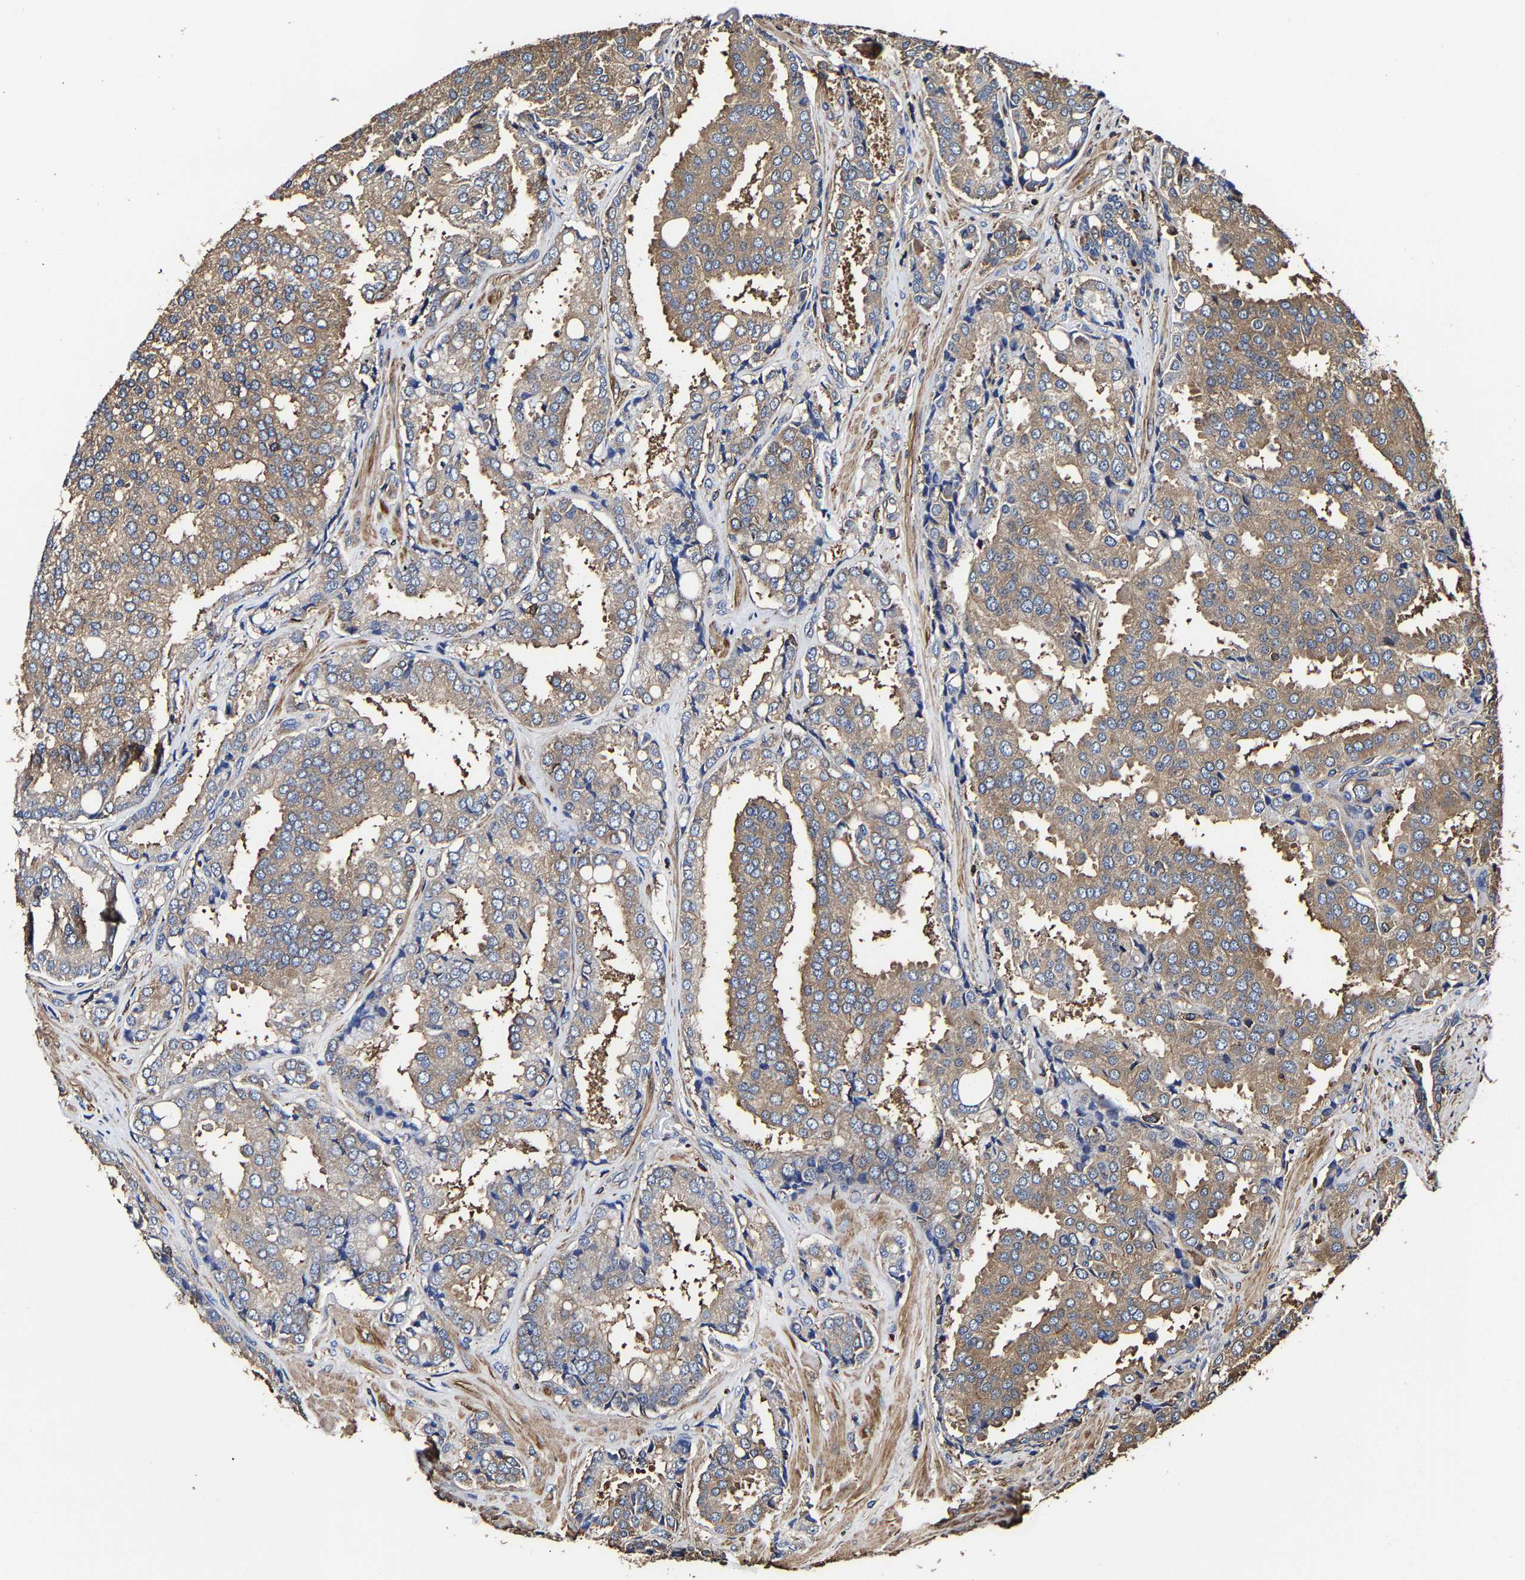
{"staining": {"intensity": "moderate", "quantity": "25%-75%", "location": "cytoplasmic/membranous"}, "tissue": "prostate cancer", "cell_type": "Tumor cells", "image_type": "cancer", "snomed": [{"axis": "morphology", "description": "Adenocarcinoma, High grade"}, {"axis": "topography", "description": "Prostate"}], "caption": "DAB immunohistochemical staining of prostate cancer (high-grade adenocarcinoma) shows moderate cytoplasmic/membranous protein expression in about 25%-75% of tumor cells.", "gene": "SSH3", "patient": {"sex": "male", "age": 50}}